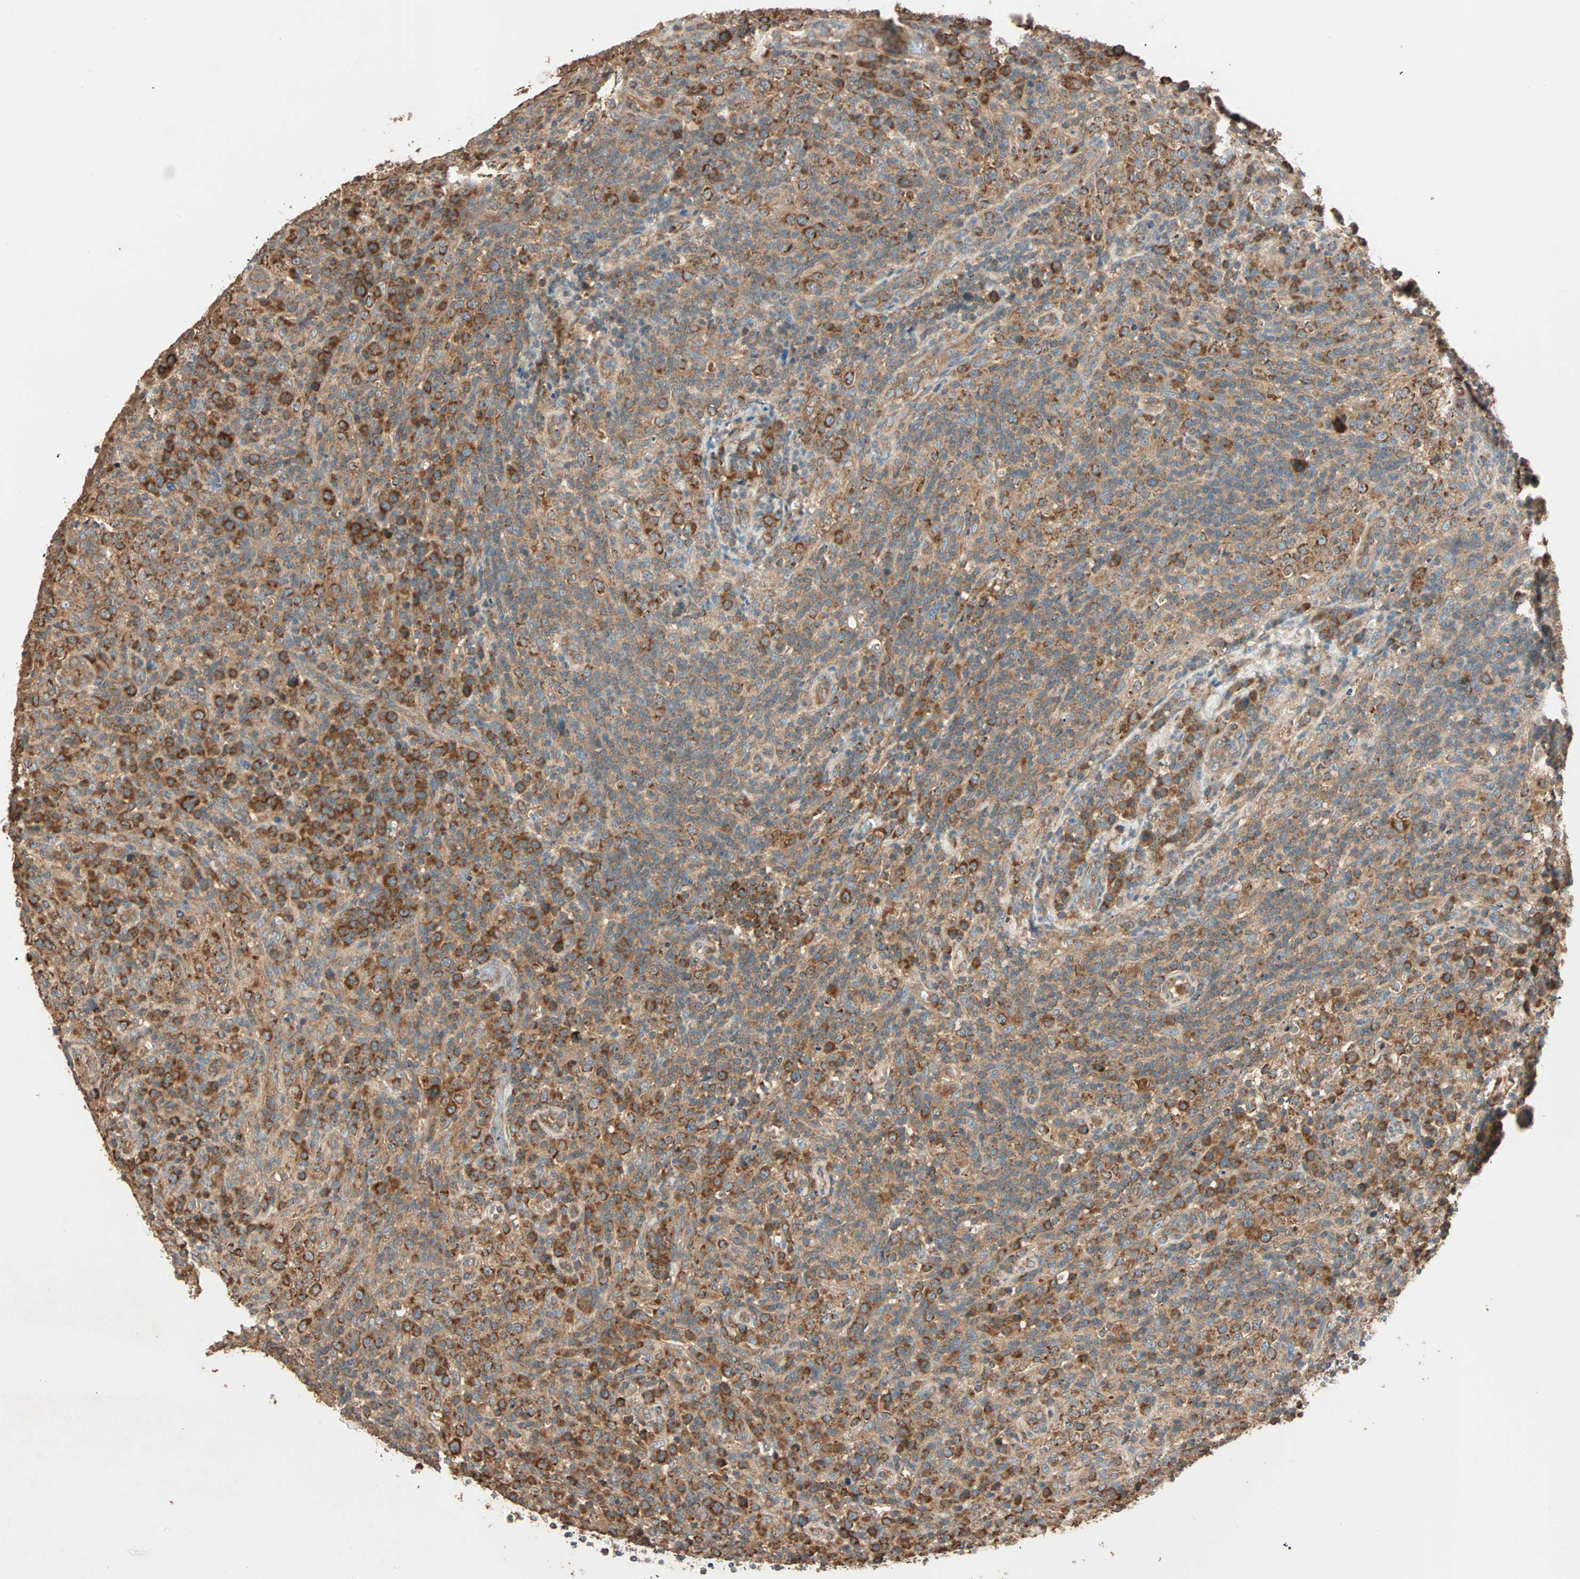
{"staining": {"intensity": "strong", "quantity": ">75%", "location": "cytoplasmic/membranous"}, "tissue": "lymphoma", "cell_type": "Tumor cells", "image_type": "cancer", "snomed": [{"axis": "morphology", "description": "Malignant lymphoma, non-Hodgkin's type, High grade"}, {"axis": "topography", "description": "Lymph node"}], "caption": "IHC (DAB (3,3'-diaminobenzidine)) staining of human high-grade malignant lymphoma, non-Hodgkin's type exhibits strong cytoplasmic/membranous protein positivity in approximately >75% of tumor cells. (Brightfield microscopy of DAB IHC at high magnification).", "gene": "EIF4G2", "patient": {"sex": "female", "age": 76}}